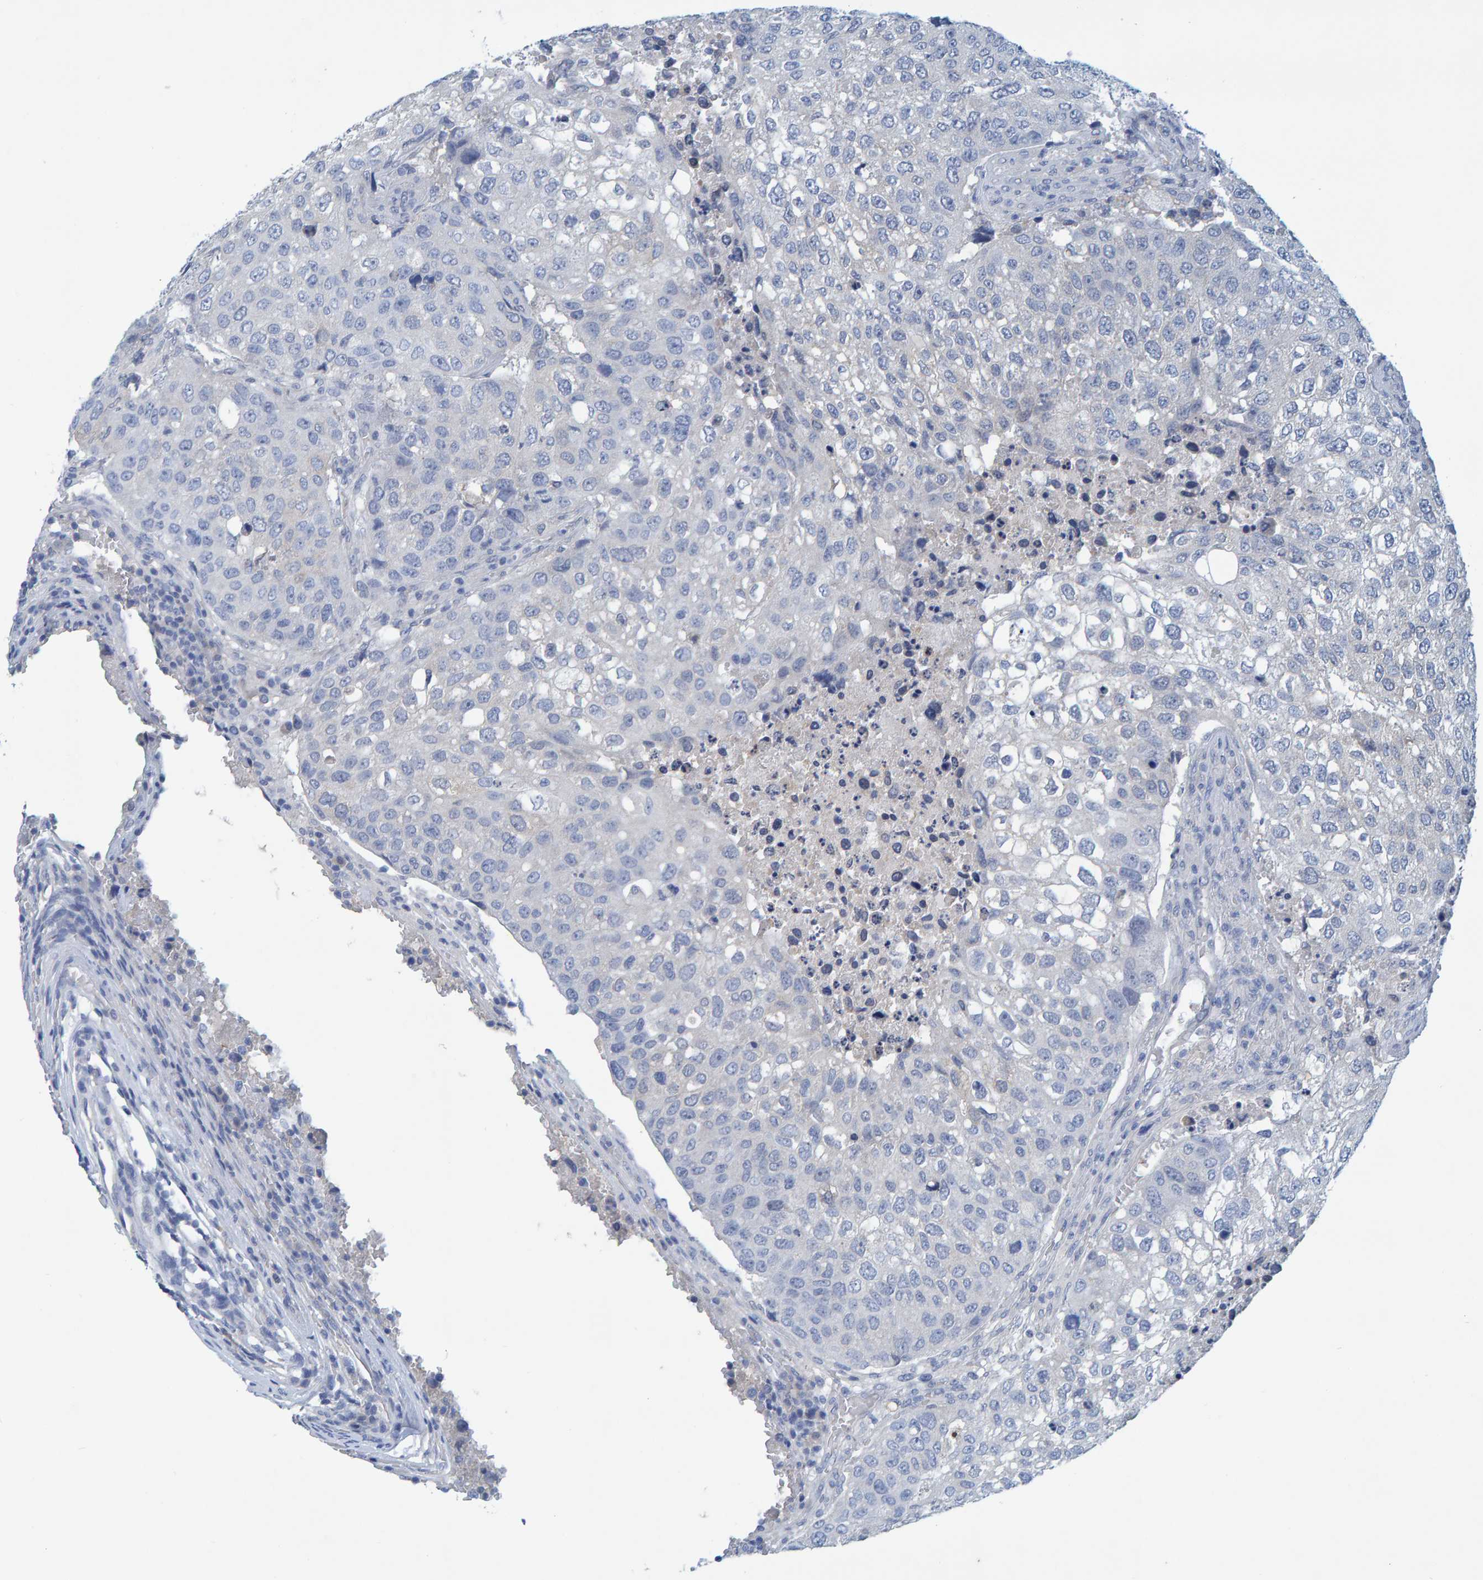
{"staining": {"intensity": "negative", "quantity": "none", "location": "none"}, "tissue": "urothelial cancer", "cell_type": "Tumor cells", "image_type": "cancer", "snomed": [{"axis": "morphology", "description": "Urothelial carcinoma, High grade"}, {"axis": "topography", "description": "Lymph node"}, {"axis": "topography", "description": "Urinary bladder"}], "caption": "IHC micrograph of neoplastic tissue: human urothelial carcinoma (high-grade) stained with DAB shows no significant protein staining in tumor cells. Brightfield microscopy of IHC stained with DAB (brown) and hematoxylin (blue), captured at high magnification.", "gene": "ALAD", "patient": {"sex": "male", "age": 51}}